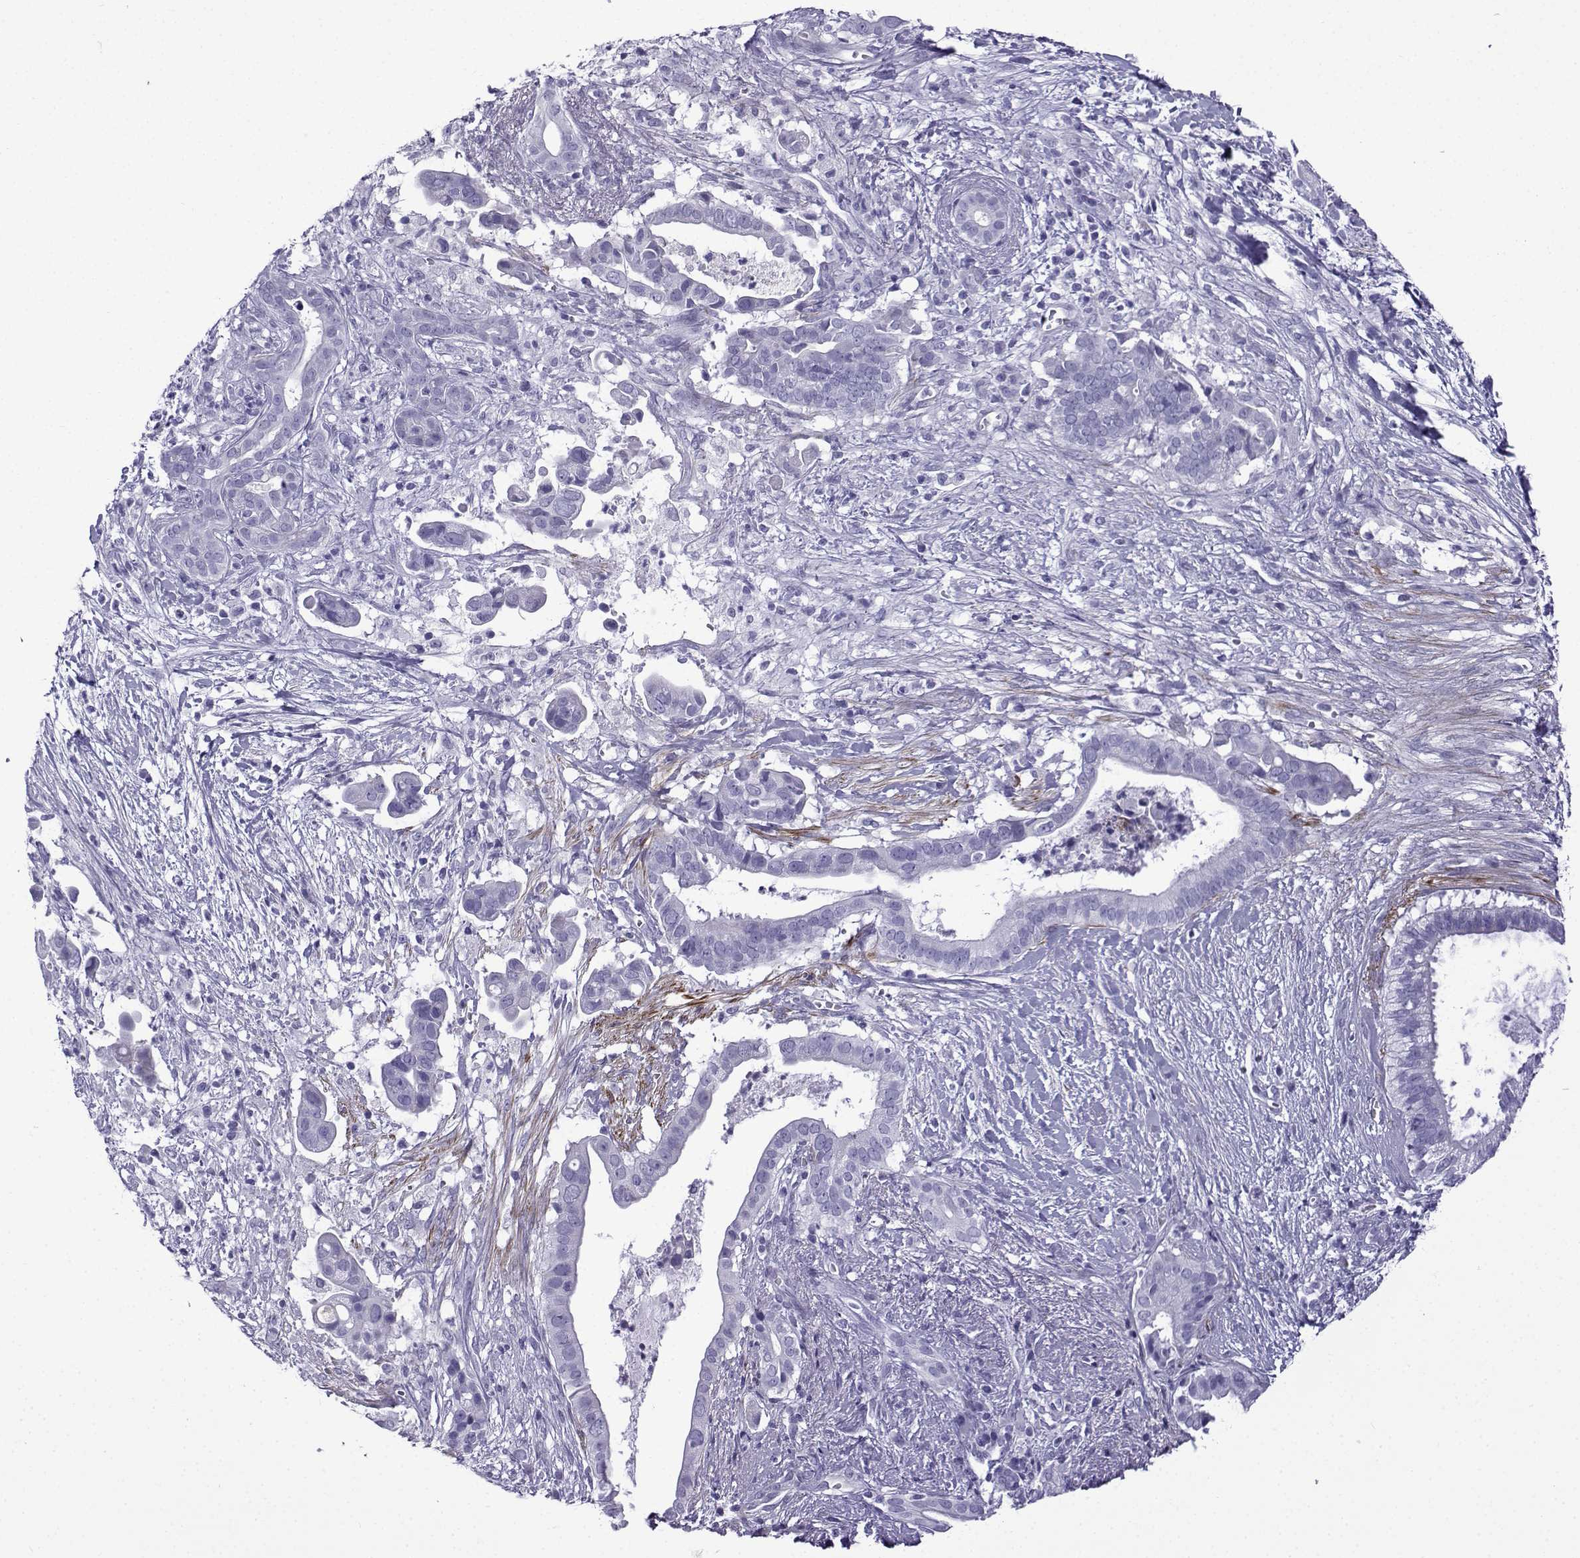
{"staining": {"intensity": "negative", "quantity": "none", "location": "none"}, "tissue": "pancreatic cancer", "cell_type": "Tumor cells", "image_type": "cancer", "snomed": [{"axis": "morphology", "description": "Adenocarcinoma, NOS"}, {"axis": "topography", "description": "Pancreas"}], "caption": "Tumor cells show no significant protein positivity in pancreatic adenocarcinoma.", "gene": "KCNF1", "patient": {"sex": "male", "age": 61}}